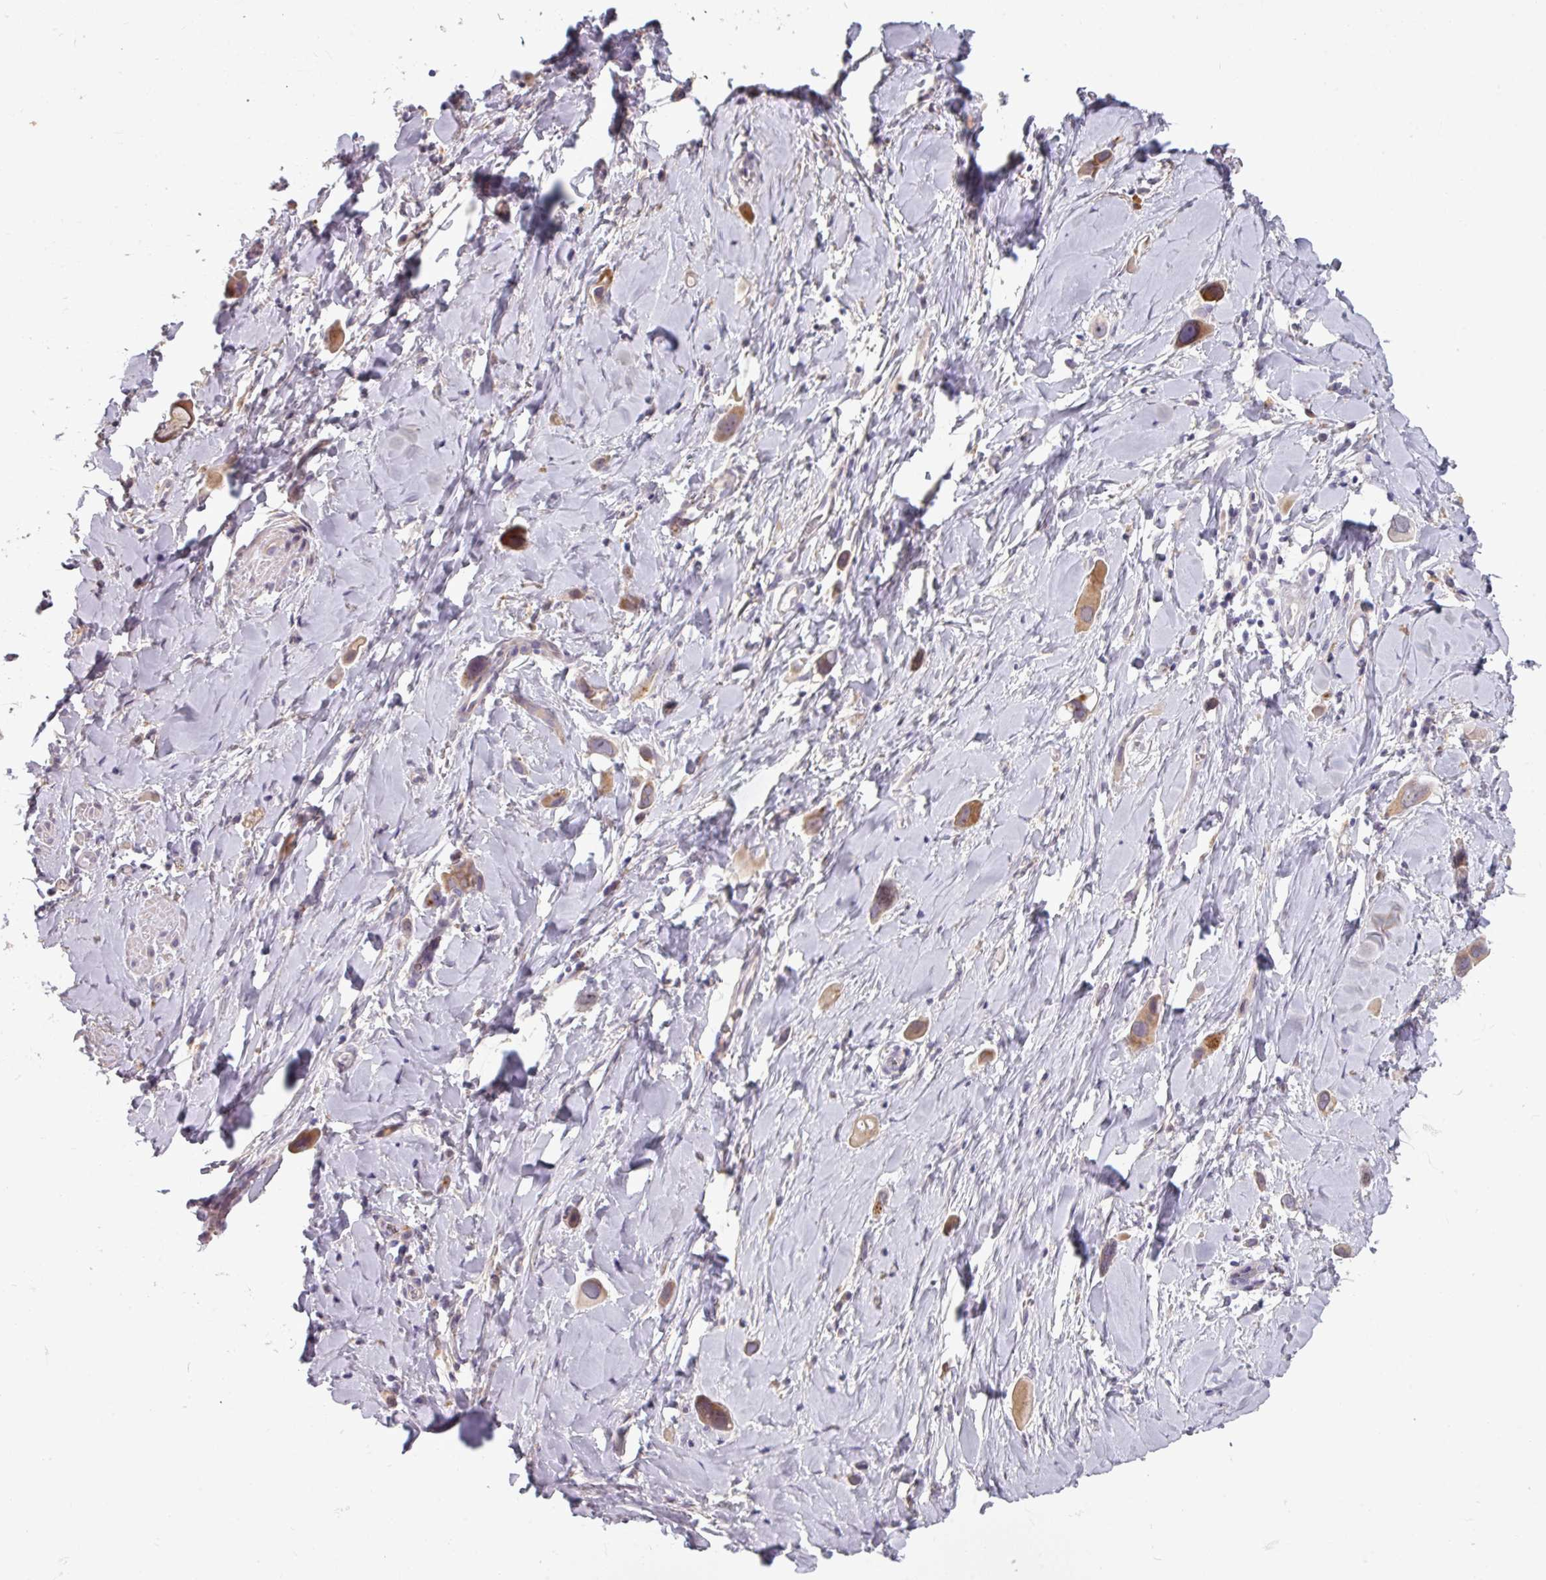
{"staining": {"intensity": "moderate", "quantity": "<25%", "location": "cytoplasmic/membranous"}, "tissue": "lung cancer", "cell_type": "Tumor cells", "image_type": "cancer", "snomed": [{"axis": "morphology", "description": "Adenocarcinoma, NOS"}, {"axis": "topography", "description": "Lung"}], "caption": "Adenocarcinoma (lung) was stained to show a protein in brown. There is low levels of moderate cytoplasmic/membranous staining in about <25% of tumor cells.", "gene": "C2orf16", "patient": {"sex": "male", "age": 76}}